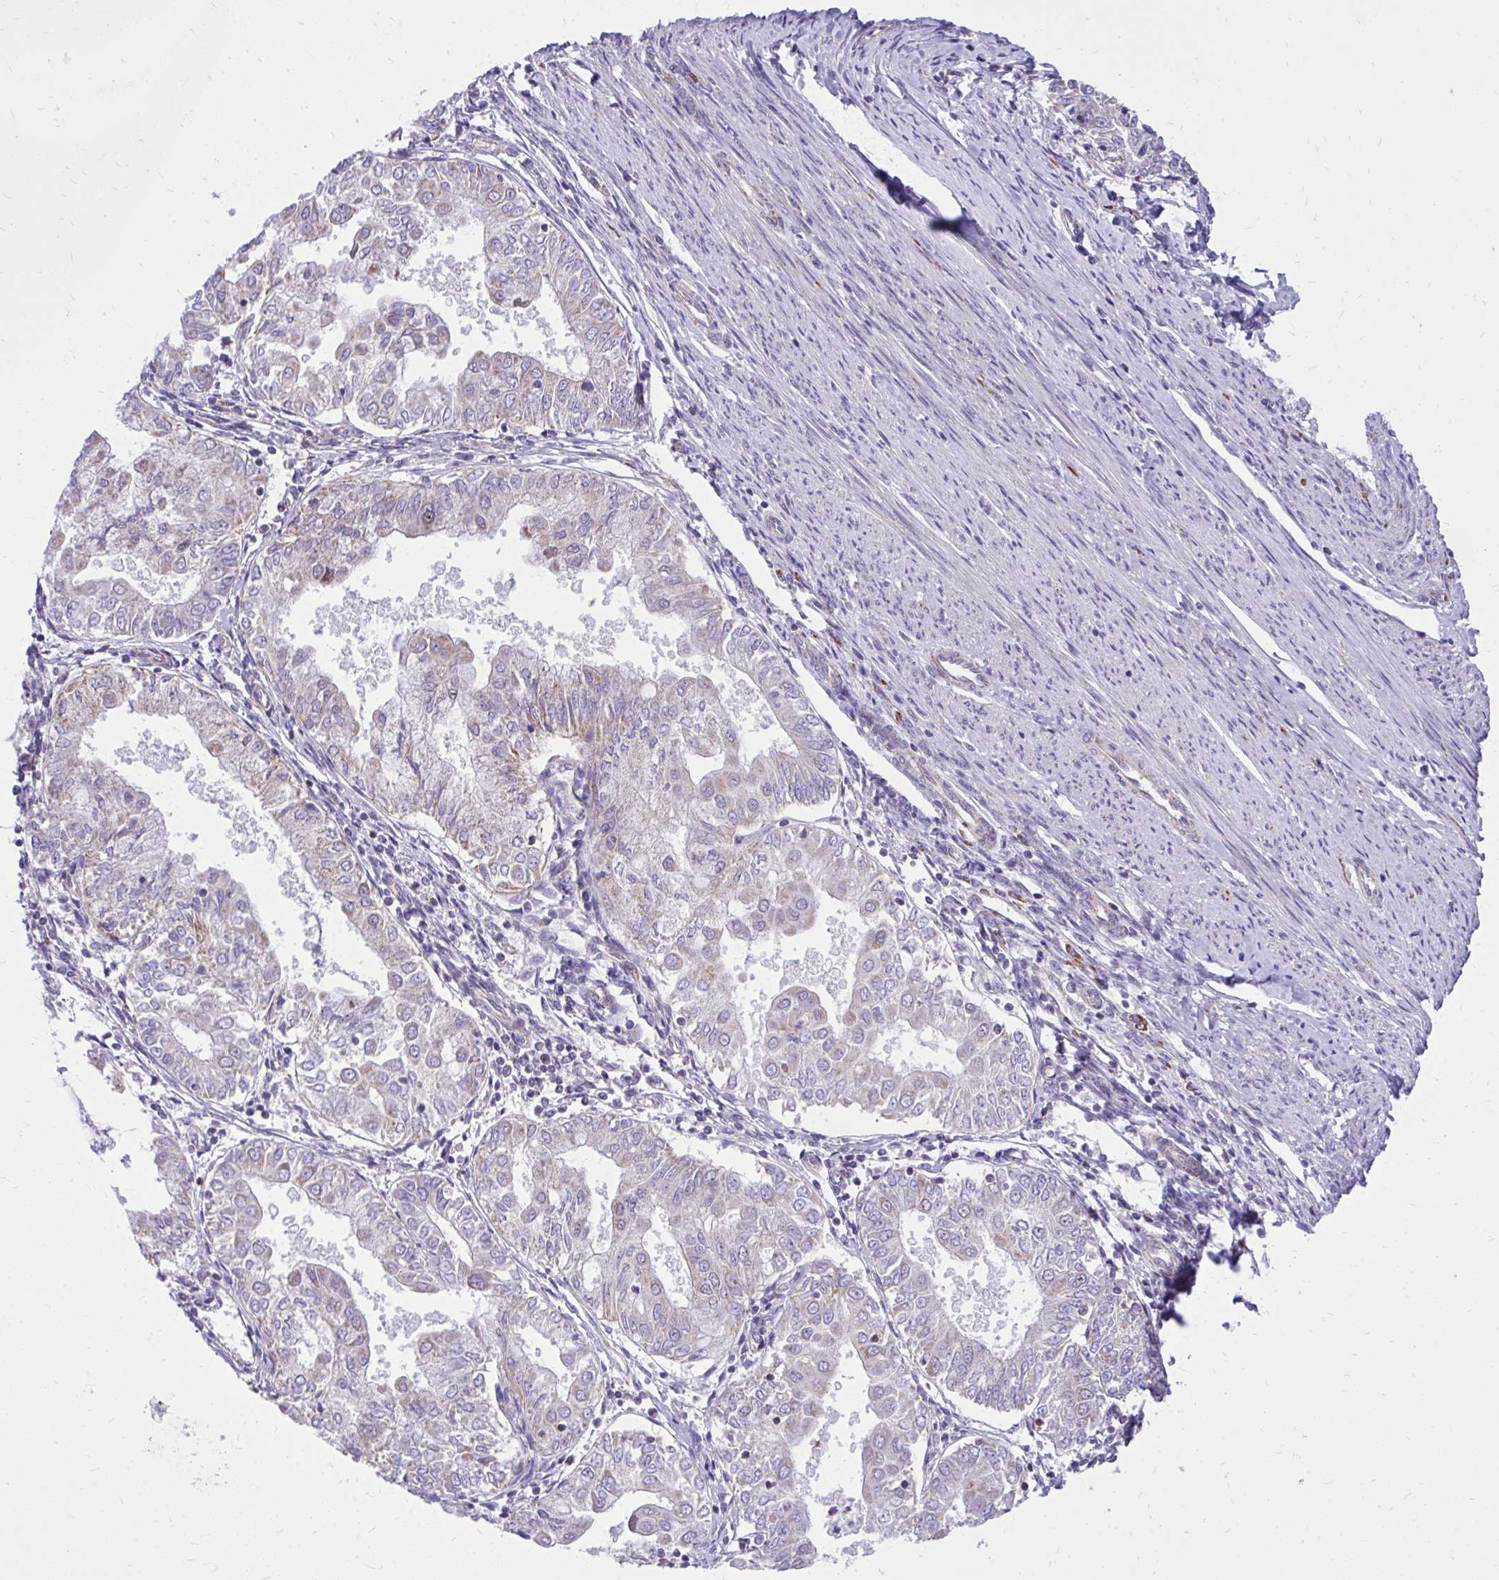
{"staining": {"intensity": "negative", "quantity": "none", "location": "none"}, "tissue": "endometrial cancer", "cell_type": "Tumor cells", "image_type": "cancer", "snomed": [{"axis": "morphology", "description": "Adenocarcinoma, NOS"}, {"axis": "topography", "description": "Endometrium"}], "caption": "A high-resolution image shows immunohistochemistry staining of endometrial cancer, which demonstrates no significant expression in tumor cells.", "gene": "GPRIN3", "patient": {"sex": "female", "age": 68}}